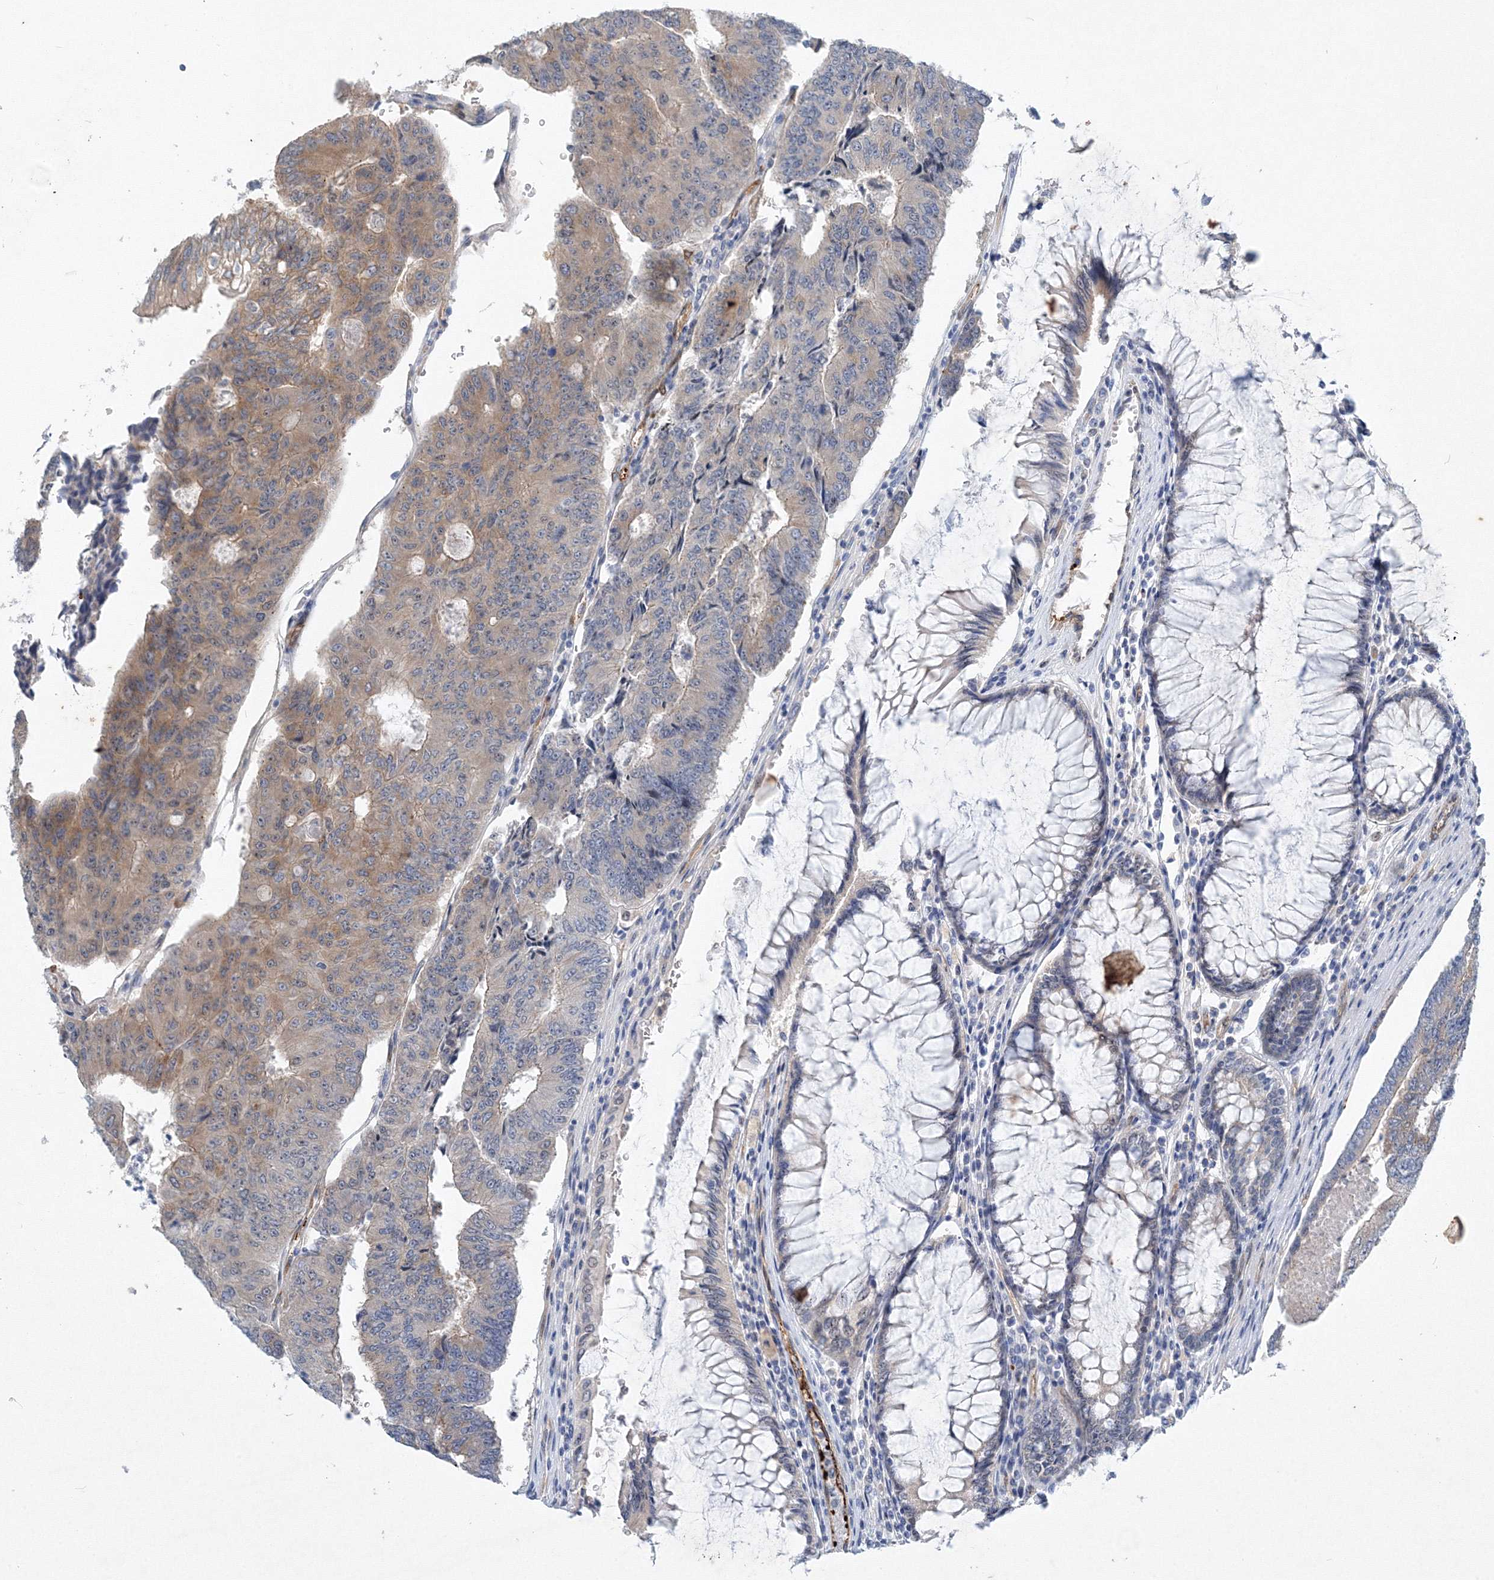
{"staining": {"intensity": "moderate", "quantity": "25%-75%", "location": "cytoplasmic/membranous"}, "tissue": "colorectal cancer", "cell_type": "Tumor cells", "image_type": "cancer", "snomed": [{"axis": "morphology", "description": "Adenocarcinoma, NOS"}, {"axis": "topography", "description": "Colon"}], "caption": "There is medium levels of moderate cytoplasmic/membranous positivity in tumor cells of colorectal cancer (adenocarcinoma), as demonstrated by immunohistochemical staining (brown color).", "gene": "TANC1", "patient": {"sex": "female", "age": 67}}